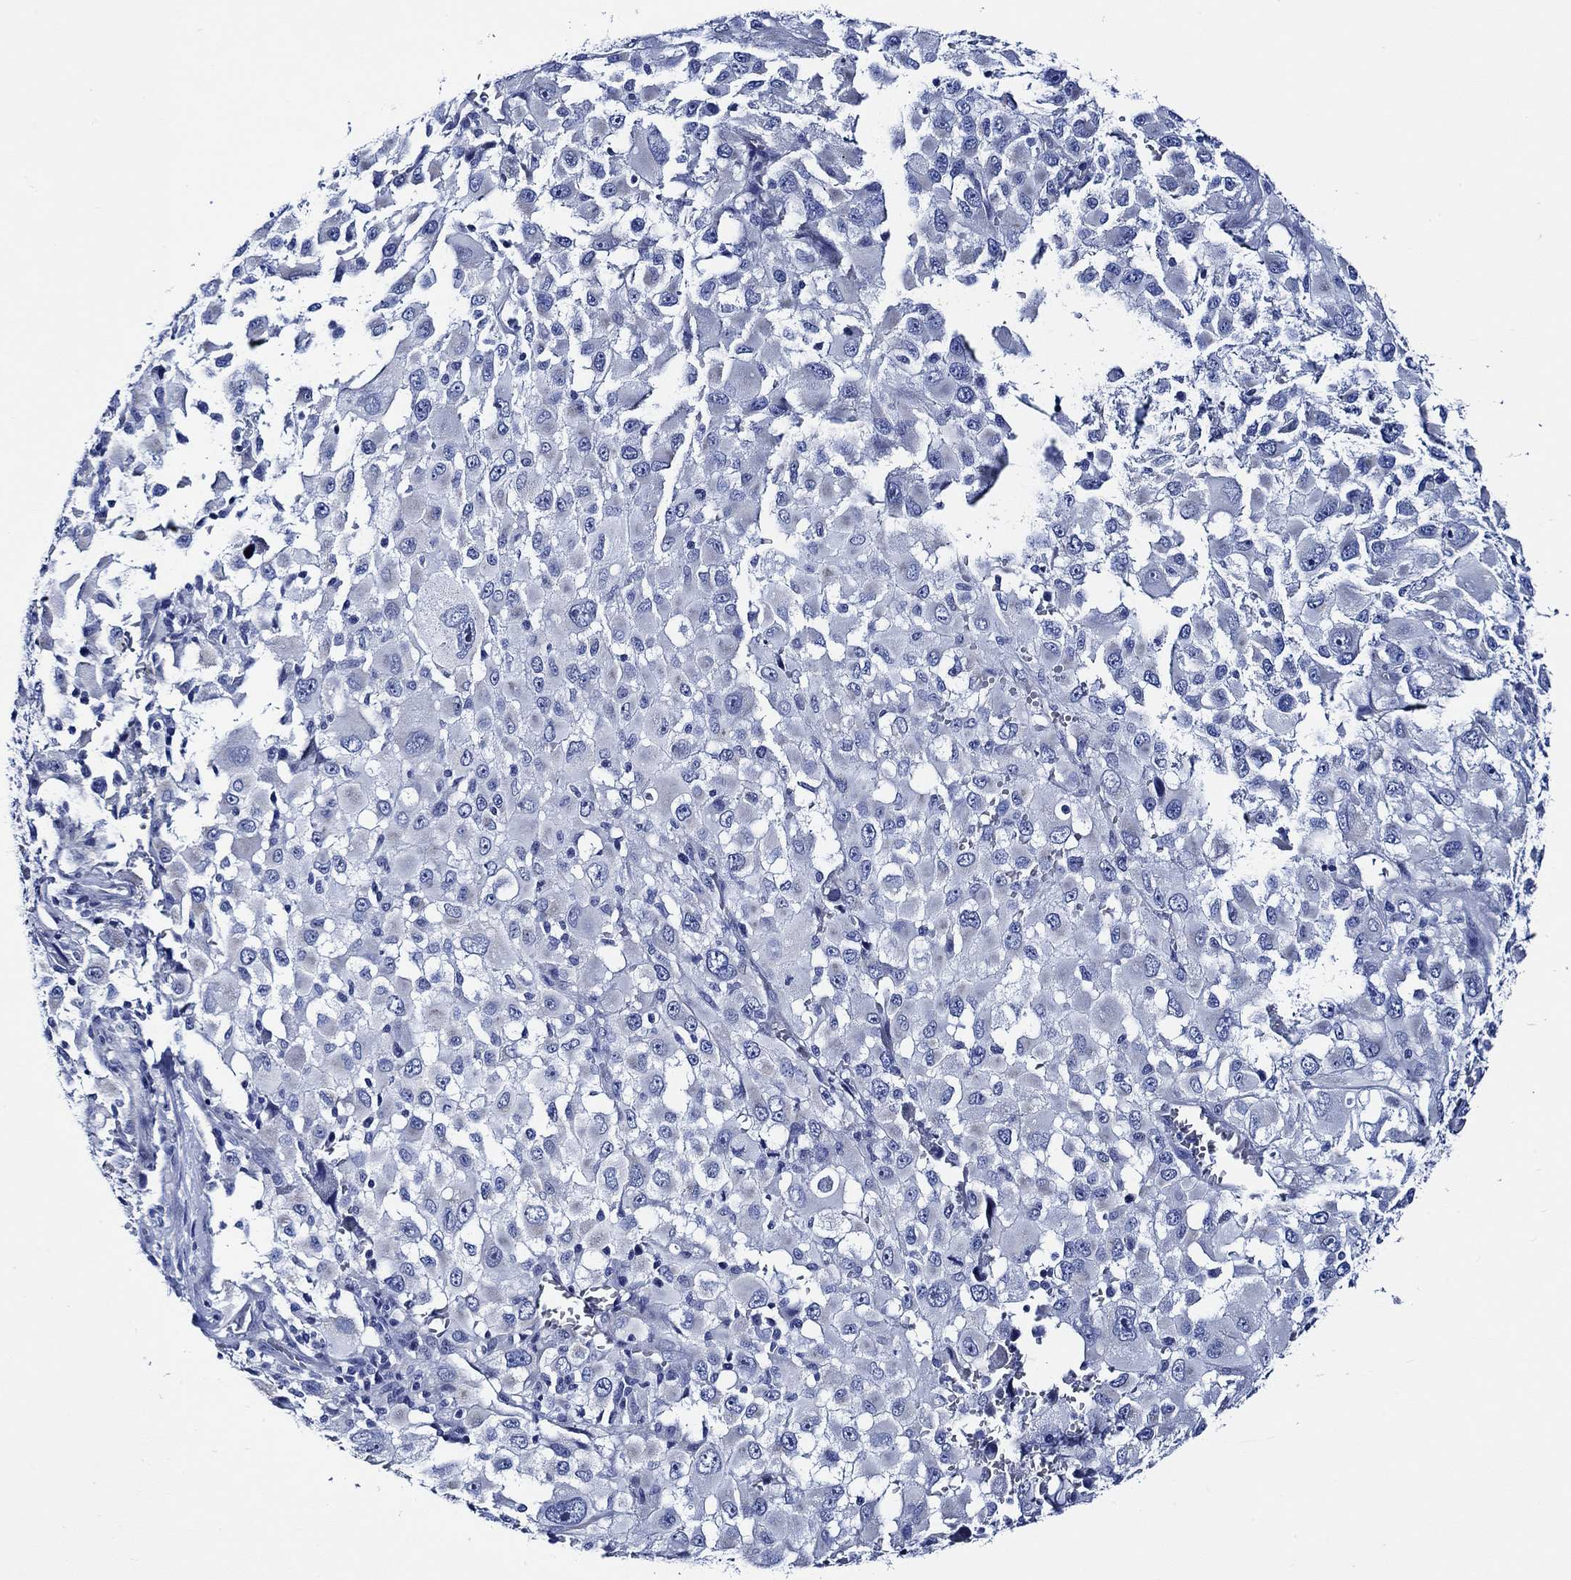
{"staining": {"intensity": "negative", "quantity": "none", "location": "none"}, "tissue": "melanoma", "cell_type": "Tumor cells", "image_type": "cancer", "snomed": [{"axis": "morphology", "description": "Malignant melanoma, Metastatic site"}, {"axis": "topography", "description": "Lymph node"}], "caption": "Human melanoma stained for a protein using immunohistochemistry demonstrates no expression in tumor cells.", "gene": "WDR62", "patient": {"sex": "male", "age": 50}}